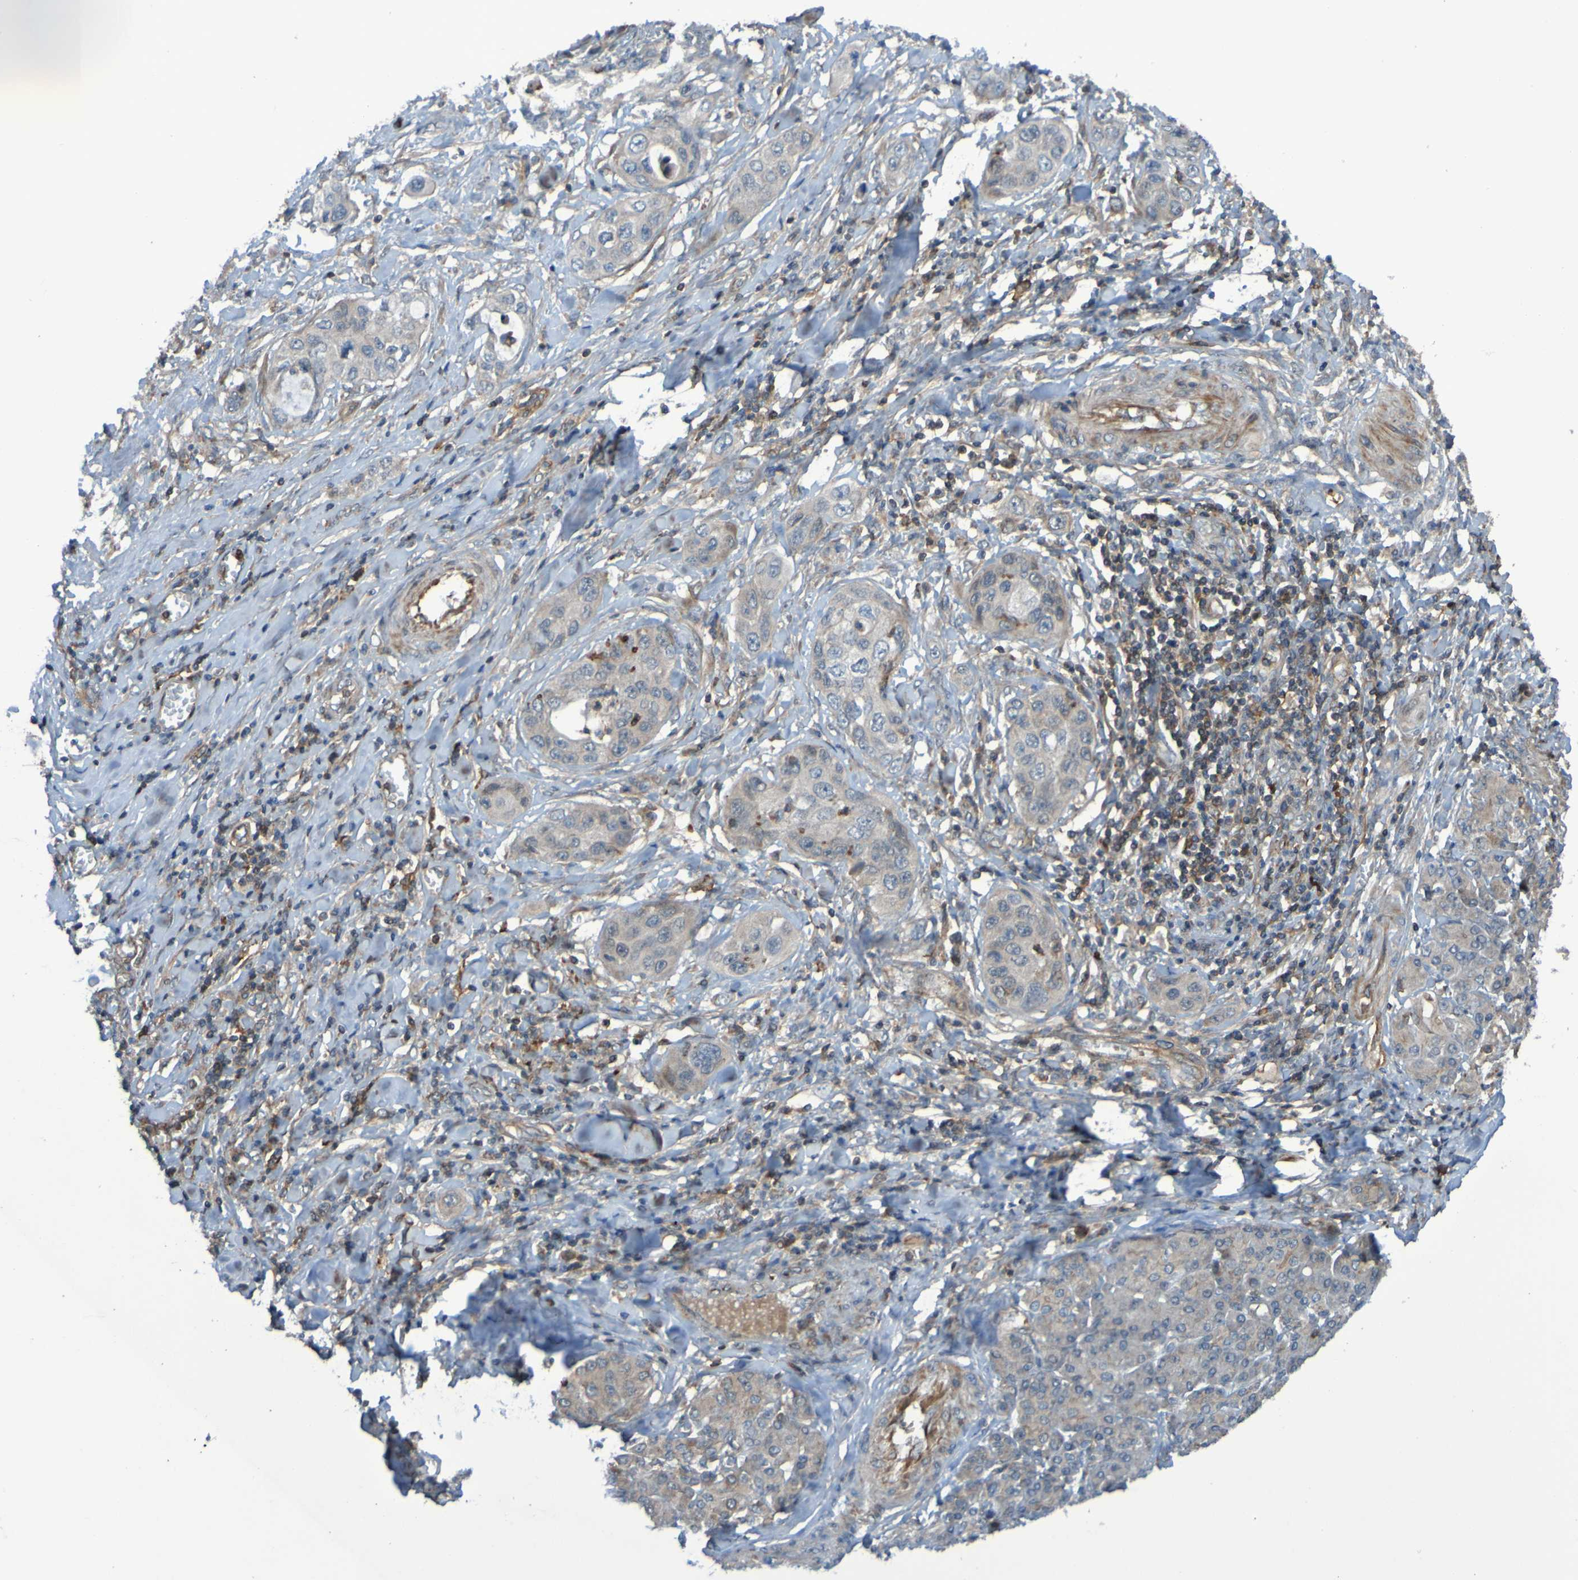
{"staining": {"intensity": "weak", "quantity": ">75%", "location": "cytoplasmic/membranous"}, "tissue": "pancreatic cancer", "cell_type": "Tumor cells", "image_type": "cancer", "snomed": [{"axis": "morphology", "description": "Adenocarcinoma, NOS"}, {"axis": "topography", "description": "Pancreas"}], "caption": "Human adenocarcinoma (pancreatic) stained with a brown dye shows weak cytoplasmic/membranous positive positivity in about >75% of tumor cells.", "gene": "PDGFB", "patient": {"sex": "female", "age": 70}}